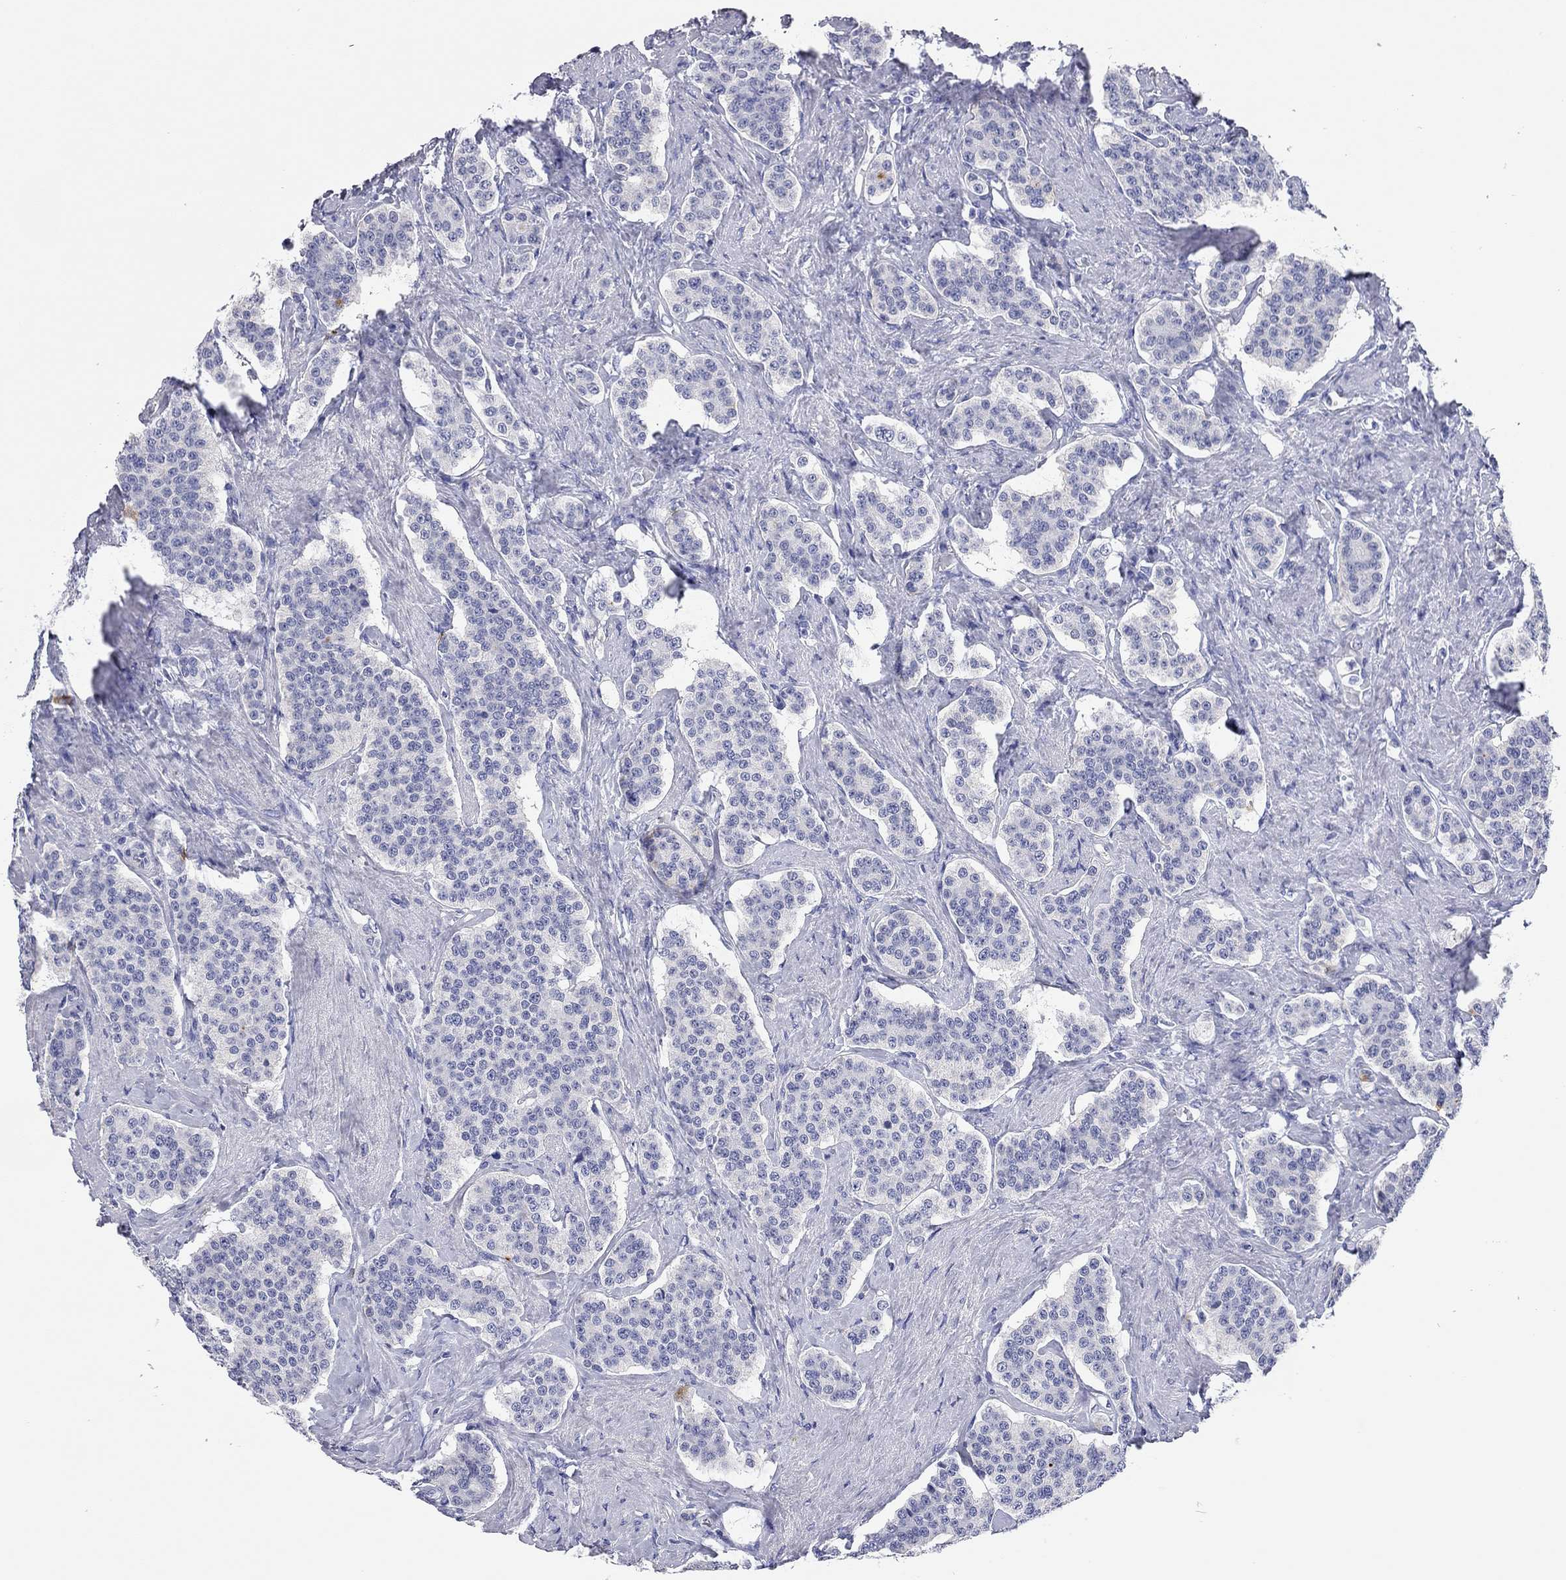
{"staining": {"intensity": "negative", "quantity": "none", "location": "none"}, "tissue": "carcinoid", "cell_type": "Tumor cells", "image_type": "cancer", "snomed": [{"axis": "morphology", "description": "Carcinoid, malignant, NOS"}, {"axis": "topography", "description": "Small intestine"}], "caption": "Tumor cells show no significant protein staining in carcinoid (malignant). (Brightfield microscopy of DAB (3,3'-diaminobenzidine) IHC at high magnification).", "gene": "TMEM221", "patient": {"sex": "female", "age": 58}}